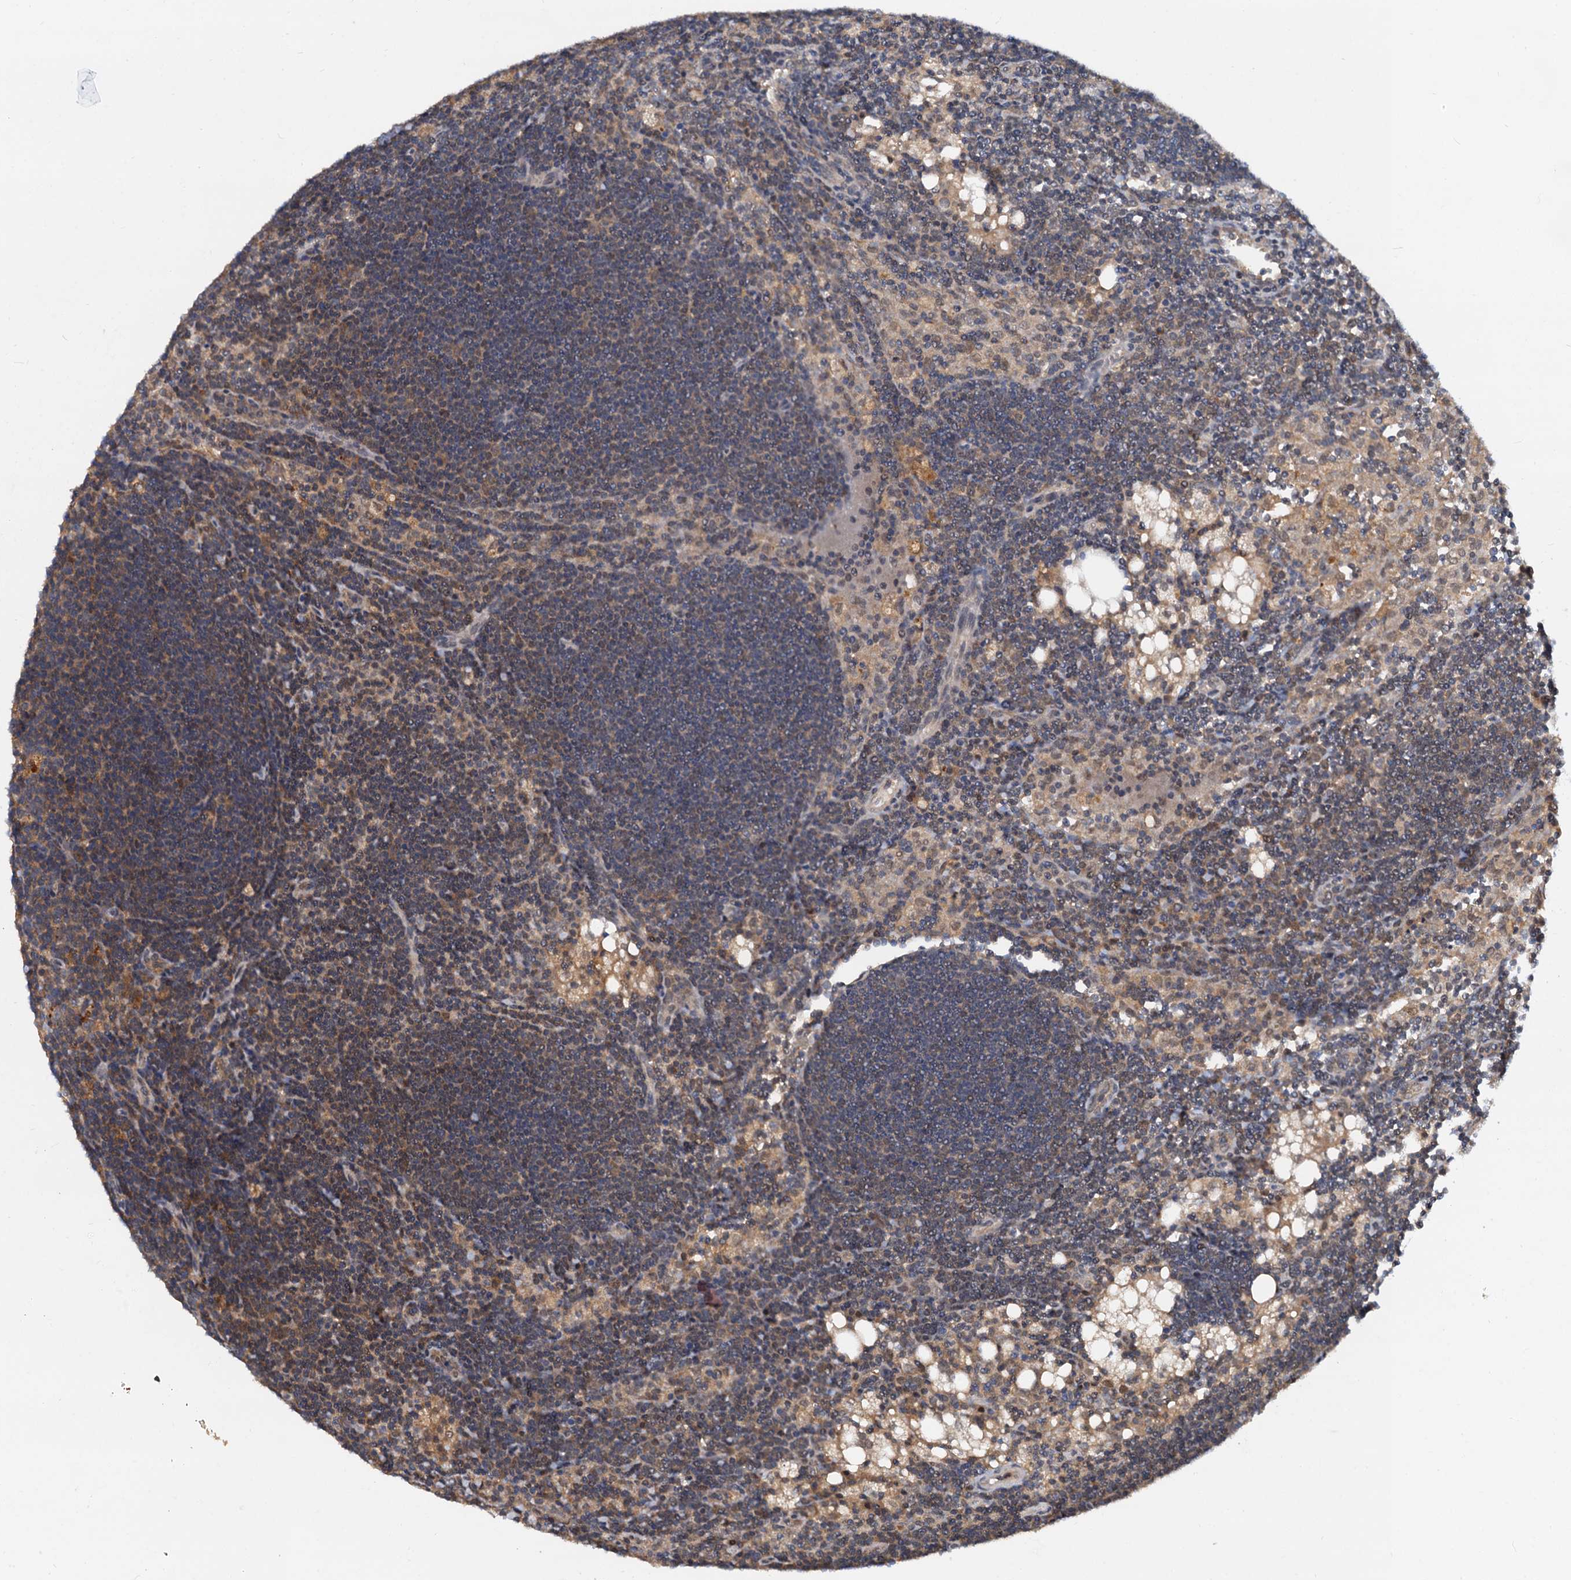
{"staining": {"intensity": "weak", "quantity": "25%-75%", "location": "cytoplasmic/membranous"}, "tissue": "lymph node", "cell_type": "Germinal center cells", "image_type": "normal", "snomed": [{"axis": "morphology", "description": "Normal tissue, NOS"}, {"axis": "topography", "description": "Lymph node"}], "caption": "Immunohistochemical staining of benign human lymph node reveals weak cytoplasmic/membranous protein expression in about 25%-75% of germinal center cells.", "gene": "PTGES3", "patient": {"sex": "male", "age": 24}}